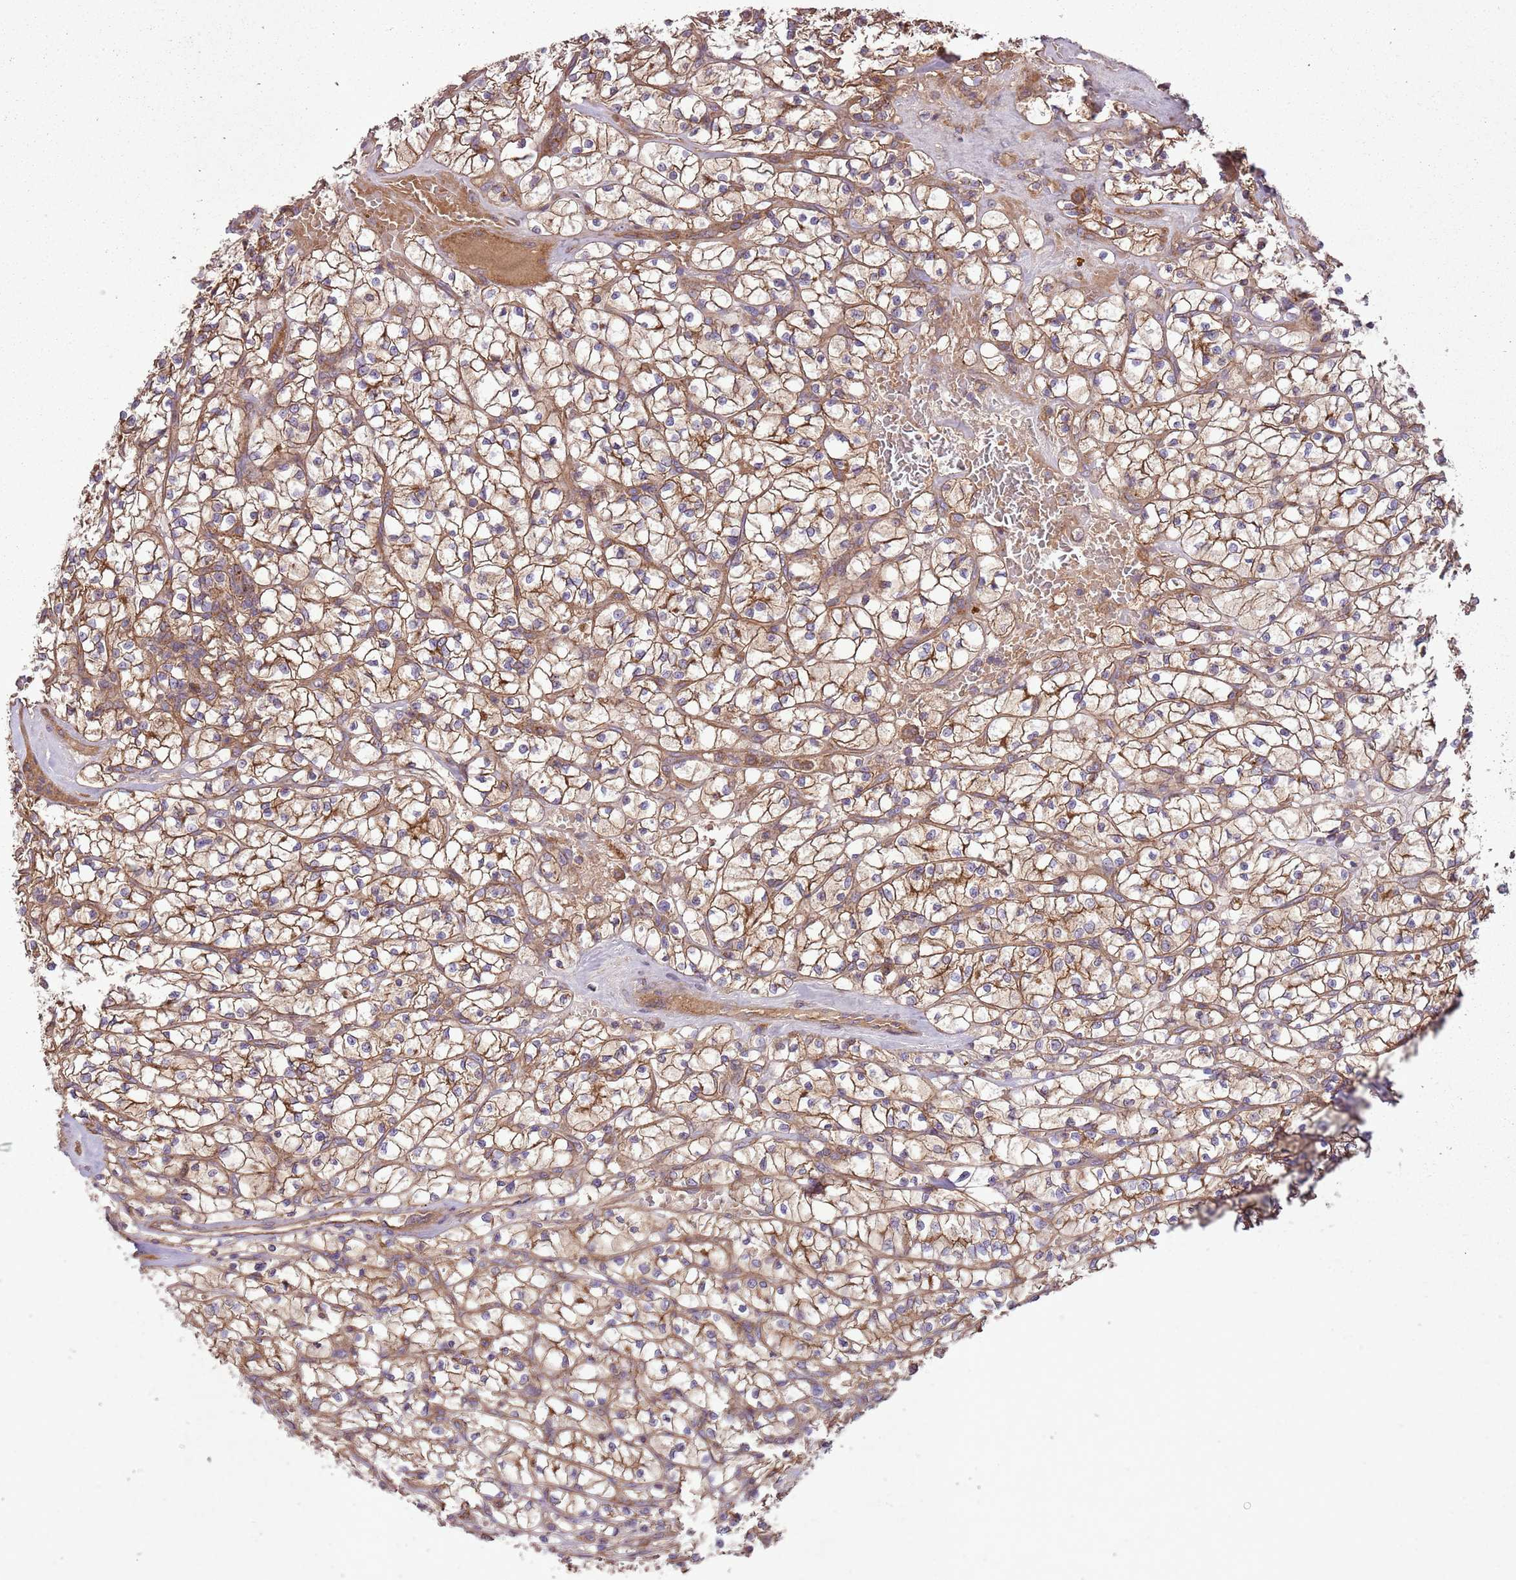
{"staining": {"intensity": "moderate", "quantity": ">75%", "location": "cytoplasmic/membranous"}, "tissue": "renal cancer", "cell_type": "Tumor cells", "image_type": "cancer", "snomed": [{"axis": "morphology", "description": "Adenocarcinoma, NOS"}, {"axis": "topography", "description": "Kidney"}], "caption": "DAB (3,3'-diaminobenzidine) immunohistochemical staining of human renal cancer shows moderate cytoplasmic/membranous protein expression in about >75% of tumor cells. (DAB (3,3'-diaminobenzidine) IHC, brown staining for protein, blue staining for nuclei).", "gene": "ANKRD24", "patient": {"sex": "female", "age": 64}}